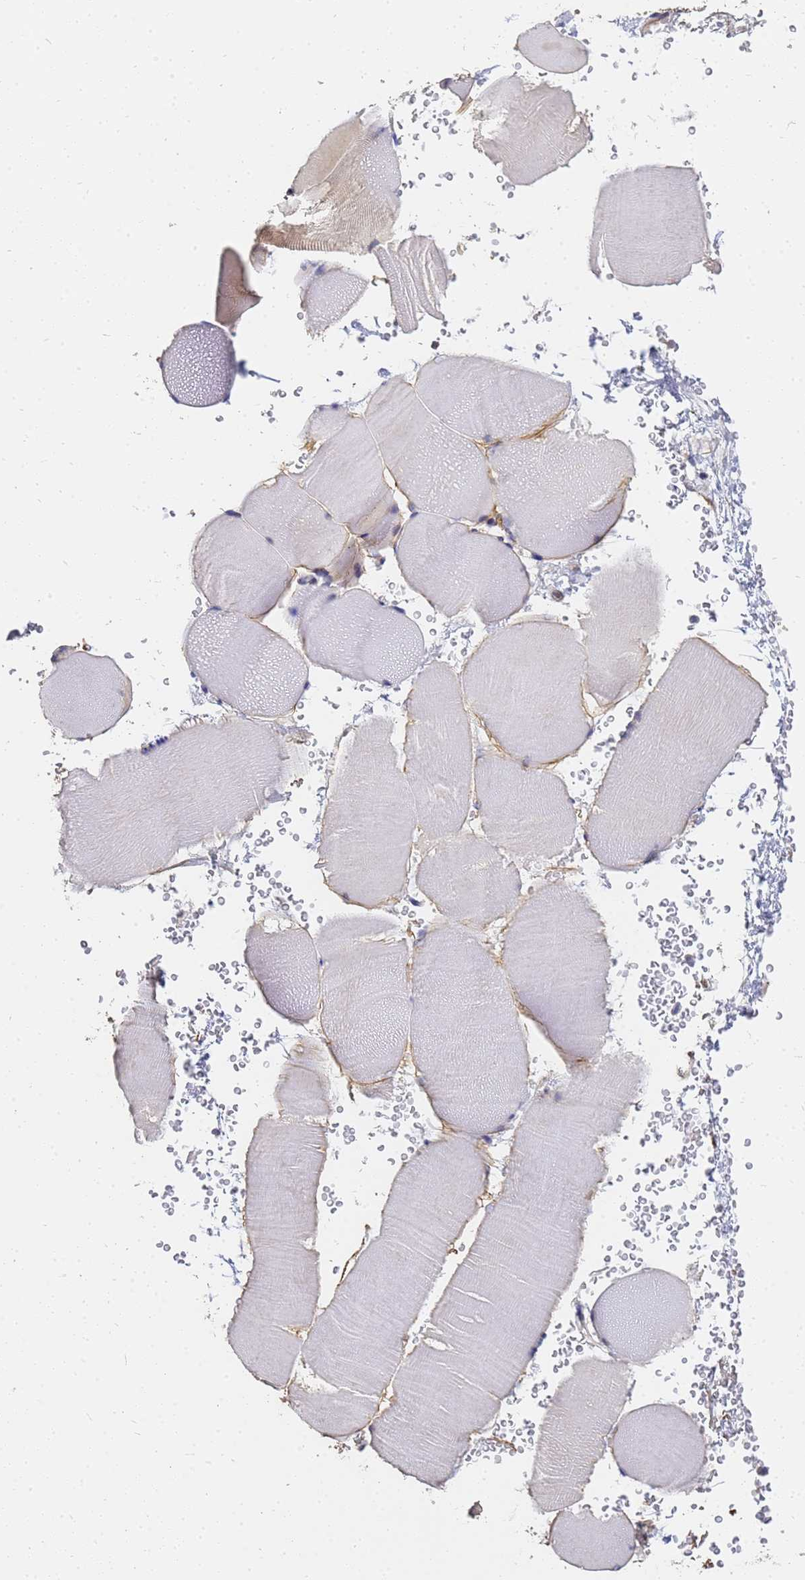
{"staining": {"intensity": "moderate", "quantity": "25%-75%", "location": "cytoplasmic/membranous"}, "tissue": "skeletal muscle", "cell_type": "Myocytes", "image_type": "normal", "snomed": [{"axis": "morphology", "description": "Normal tissue, NOS"}, {"axis": "topography", "description": "Skeletal muscle"}], "caption": "A micrograph showing moderate cytoplasmic/membranous expression in approximately 25%-75% of myocytes in normal skeletal muscle, as visualized by brown immunohistochemical staining.", "gene": "FAM166B", "patient": {"sex": "male", "age": 62}}